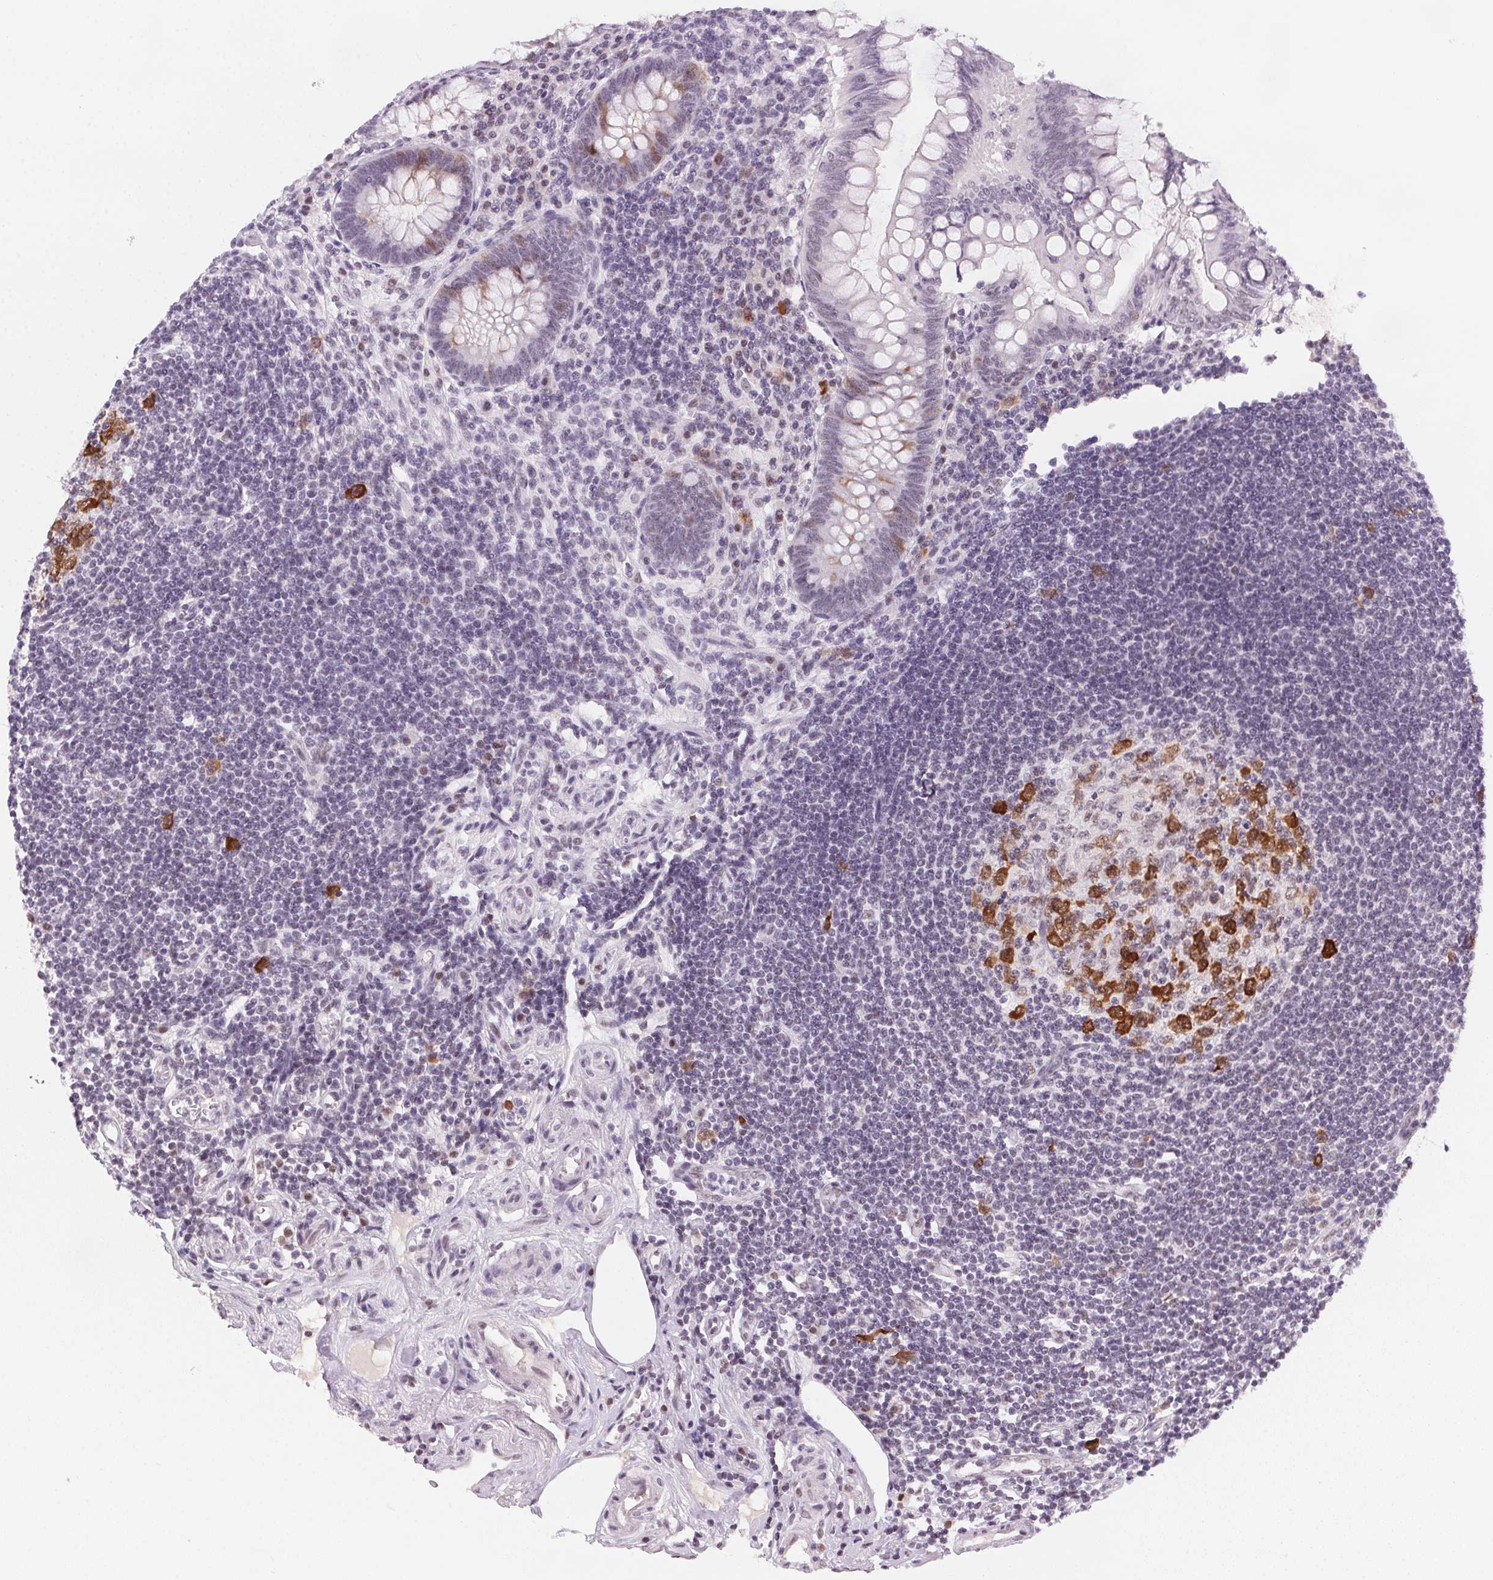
{"staining": {"intensity": "strong", "quantity": "<25%", "location": "cytoplasmic/membranous,nuclear"}, "tissue": "appendix", "cell_type": "Glandular cells", "image_type": "normal", "snomed": [{"axis": "morphology", "description": "Normal tissue, NOS"}, {"axis": "topography", "description": "Appendix"}], "caption": "A photomicrograph showing strong cytoplasmic/membranous,nuclear staining in about <25% of glandular cells in benign appendix, as visualized by brown immunohistochemical staining.", "gene": "CD2BP2", "patient": {"sex": "female", "age": 57}}